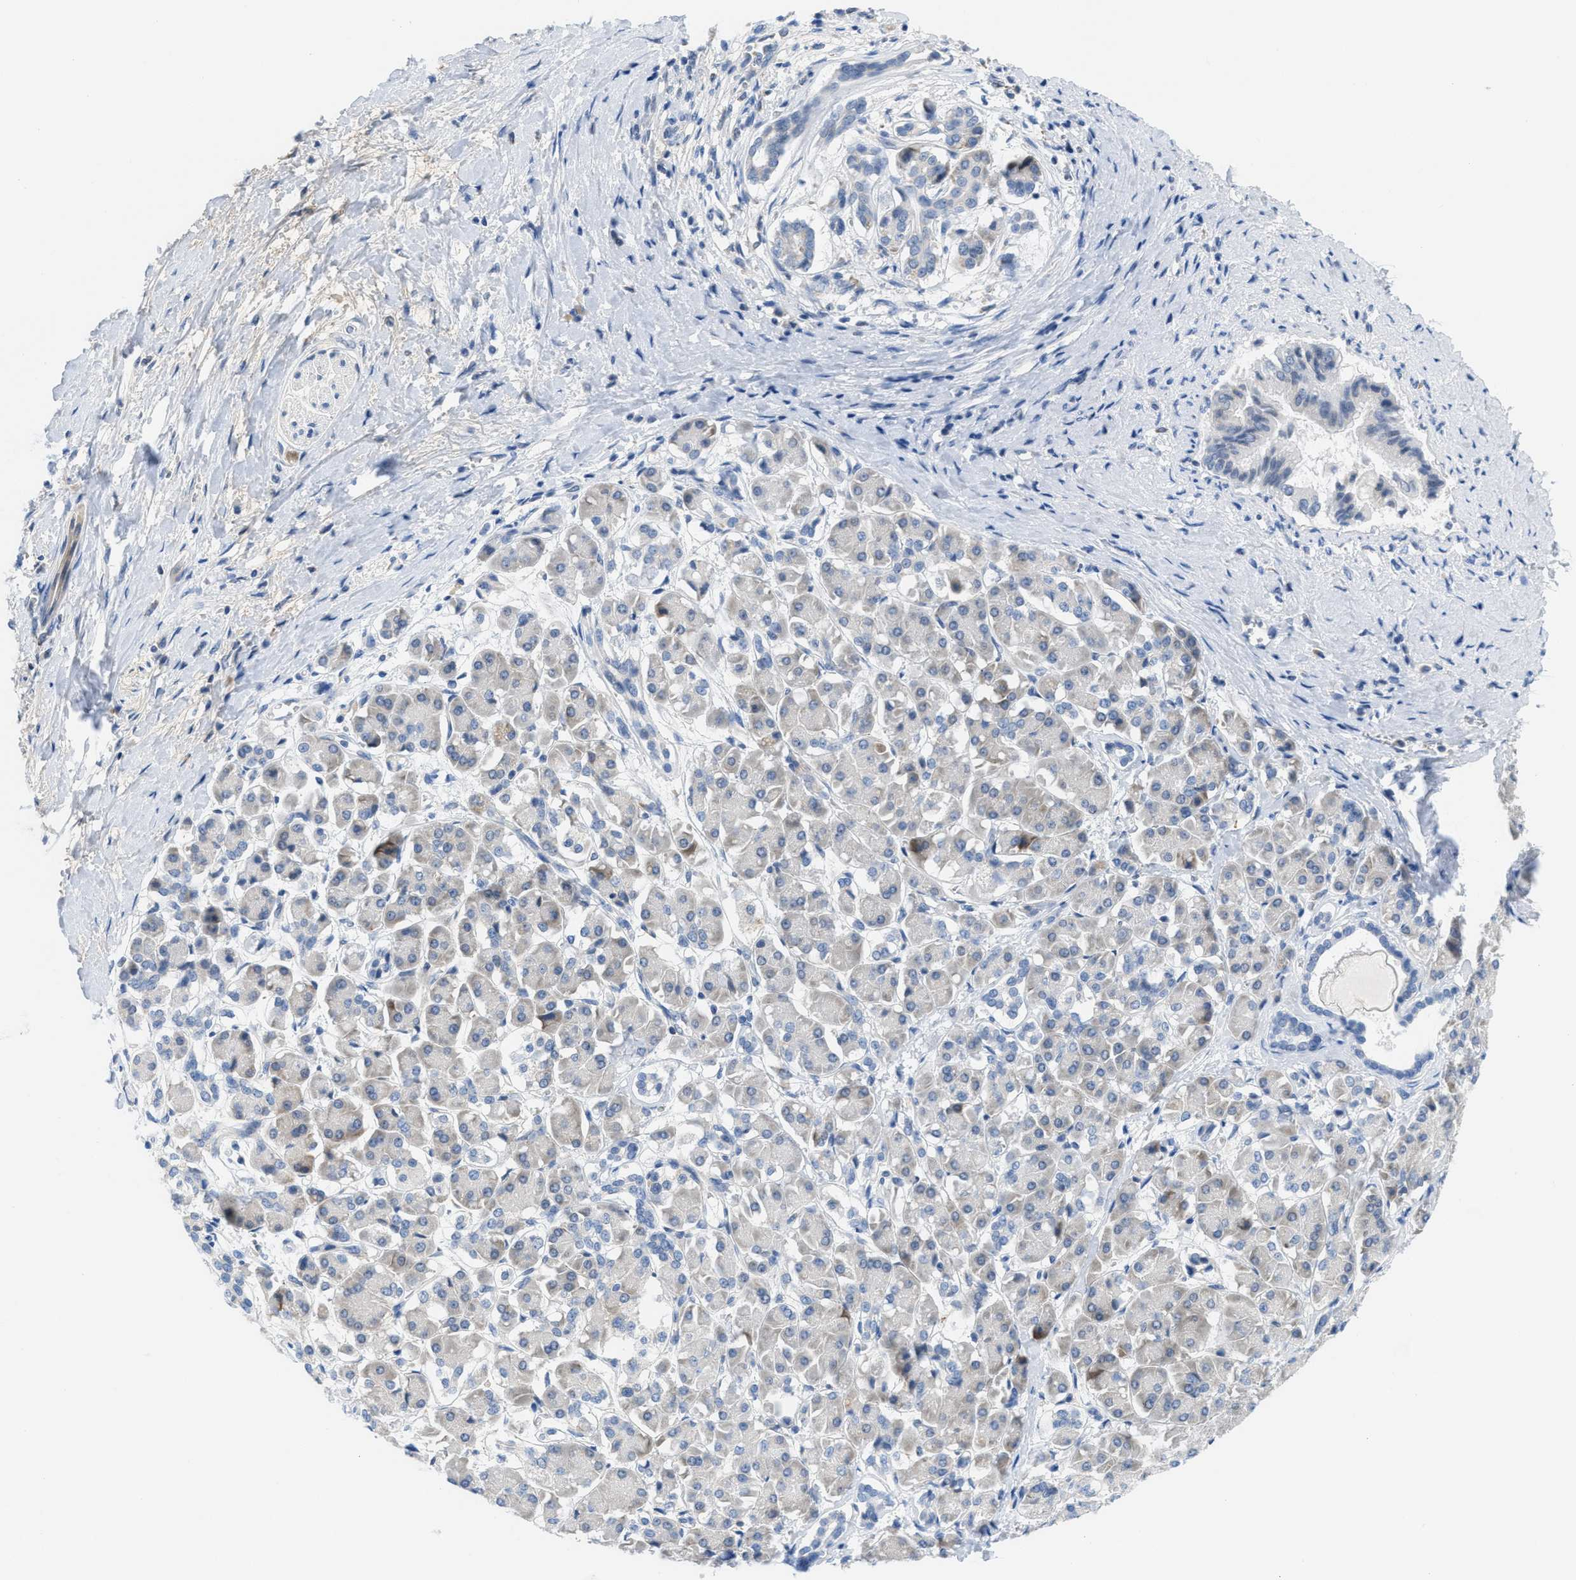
{"staining": {"intensity": "negative", "quantity": "none", "location": "none"}, "tissue": "pancreatic cancer", "cell_type": "Tumor cells", "image_type": "cancer", "snomed": [{"axis": "morphology", "description": "Adenocarcinoma, NOS"}, {"axis": "topography", "description": "Pancreas"}], "caption": "Pancreatic cancer was stained to show a protein in brown. There is no significant expression in tumor cells.", "gene": "PTDSS1", "patient": {"sex": "male", "age": 55}}